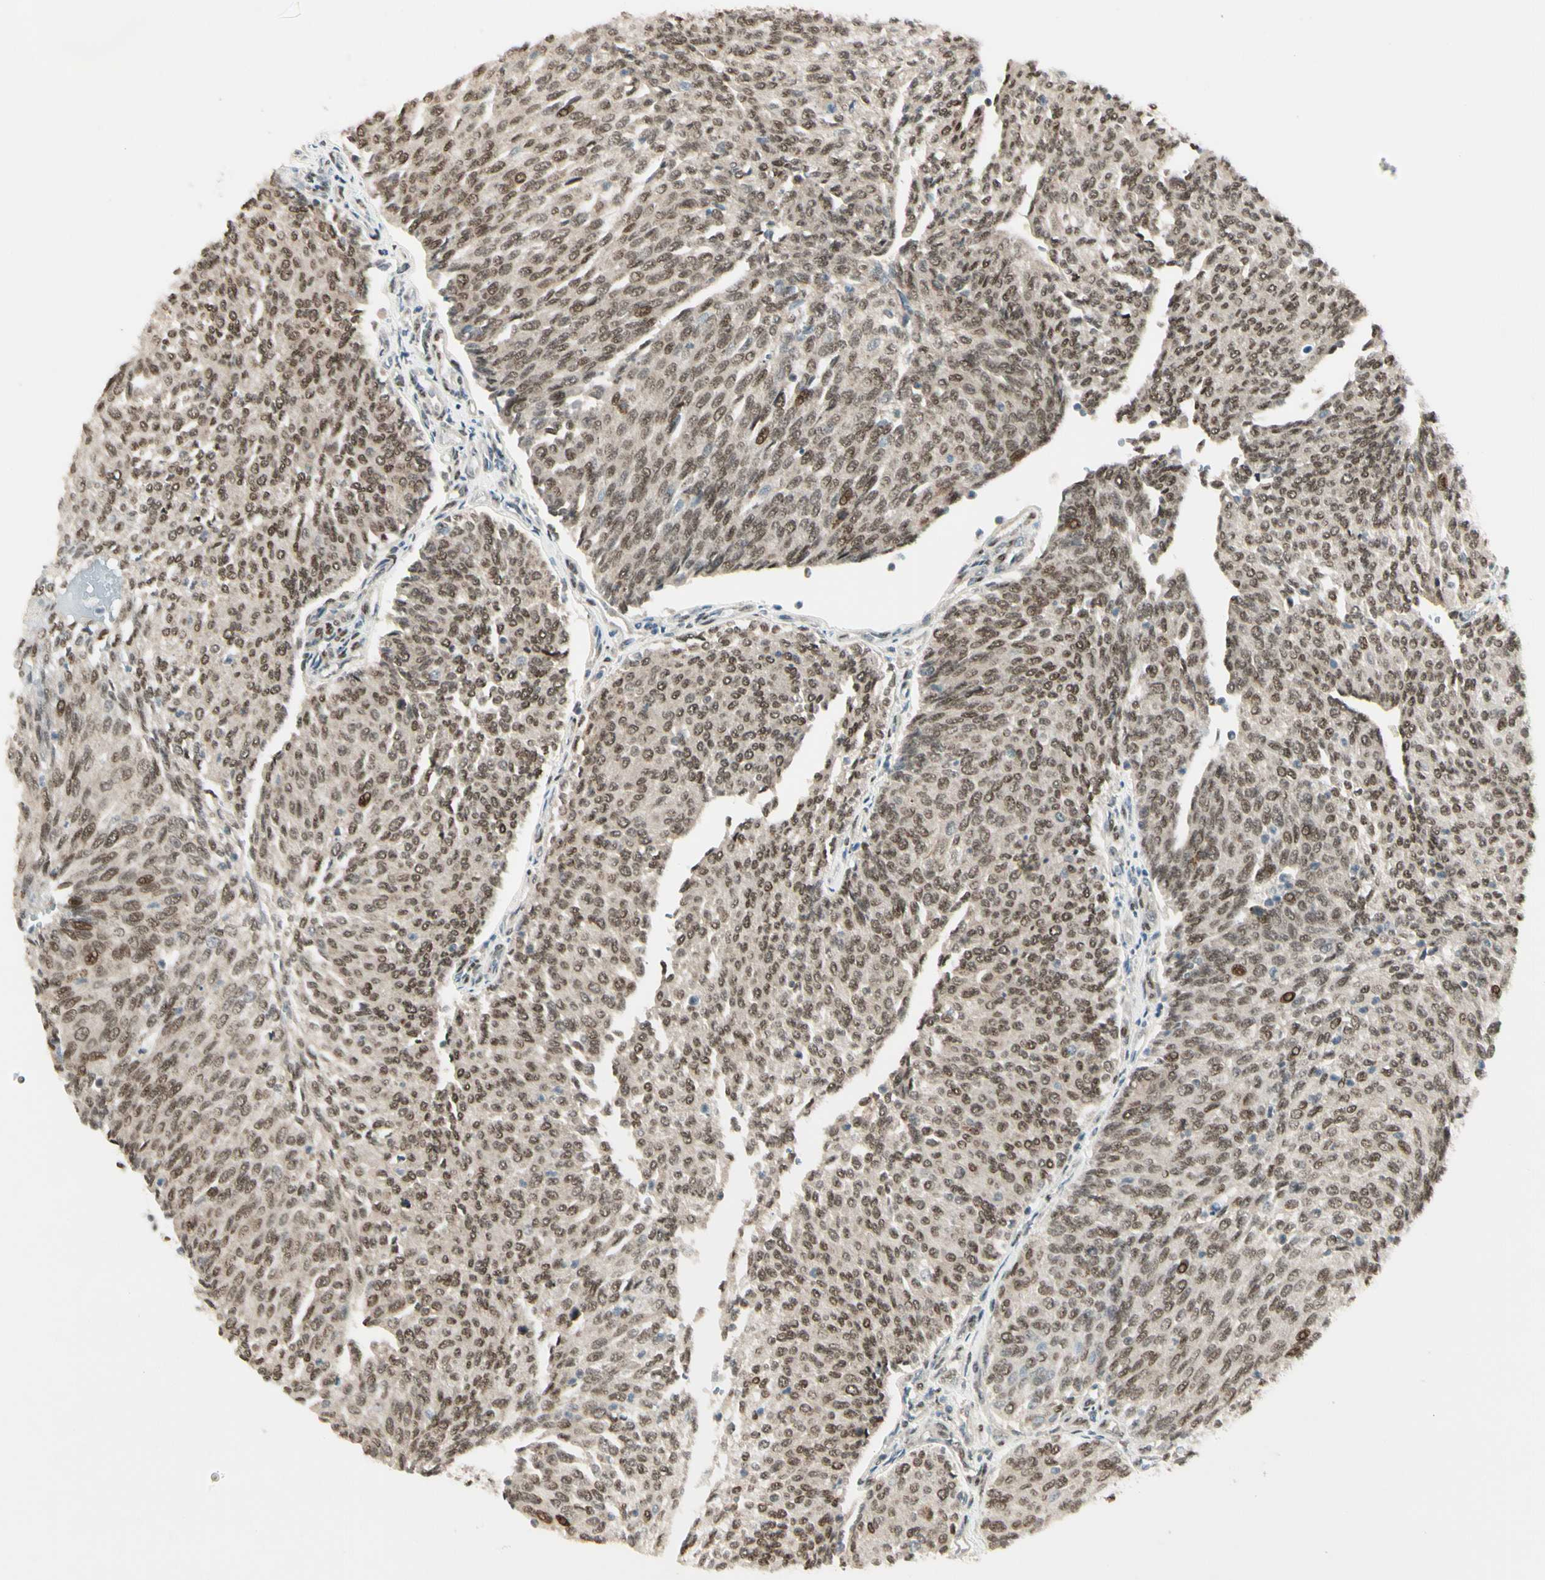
{"staining": {"intensity": "moderate", "quantity": ">75%", "location": "nuclear"}, "tissue": "urothelial cancer", "cell_type": "Tumor cells", "image_type": "cancer", "snomed": [{"axis": "morphology", "description": "Urothelial carcinoma, Low grade"}, {"axis": "topography", "description": "Urinary bladder"}], "caption": "Immunohistochemical staining of human urothelial carcinoma (low-grade) exhibits medium levels of moderate nuclear protein positivity in about >75% of tumor cells. The protein is shown in brown color, while the nuclei are stained blue.", "gene": "GTF3A", "patient": {"sex": "female", "age": 79}}